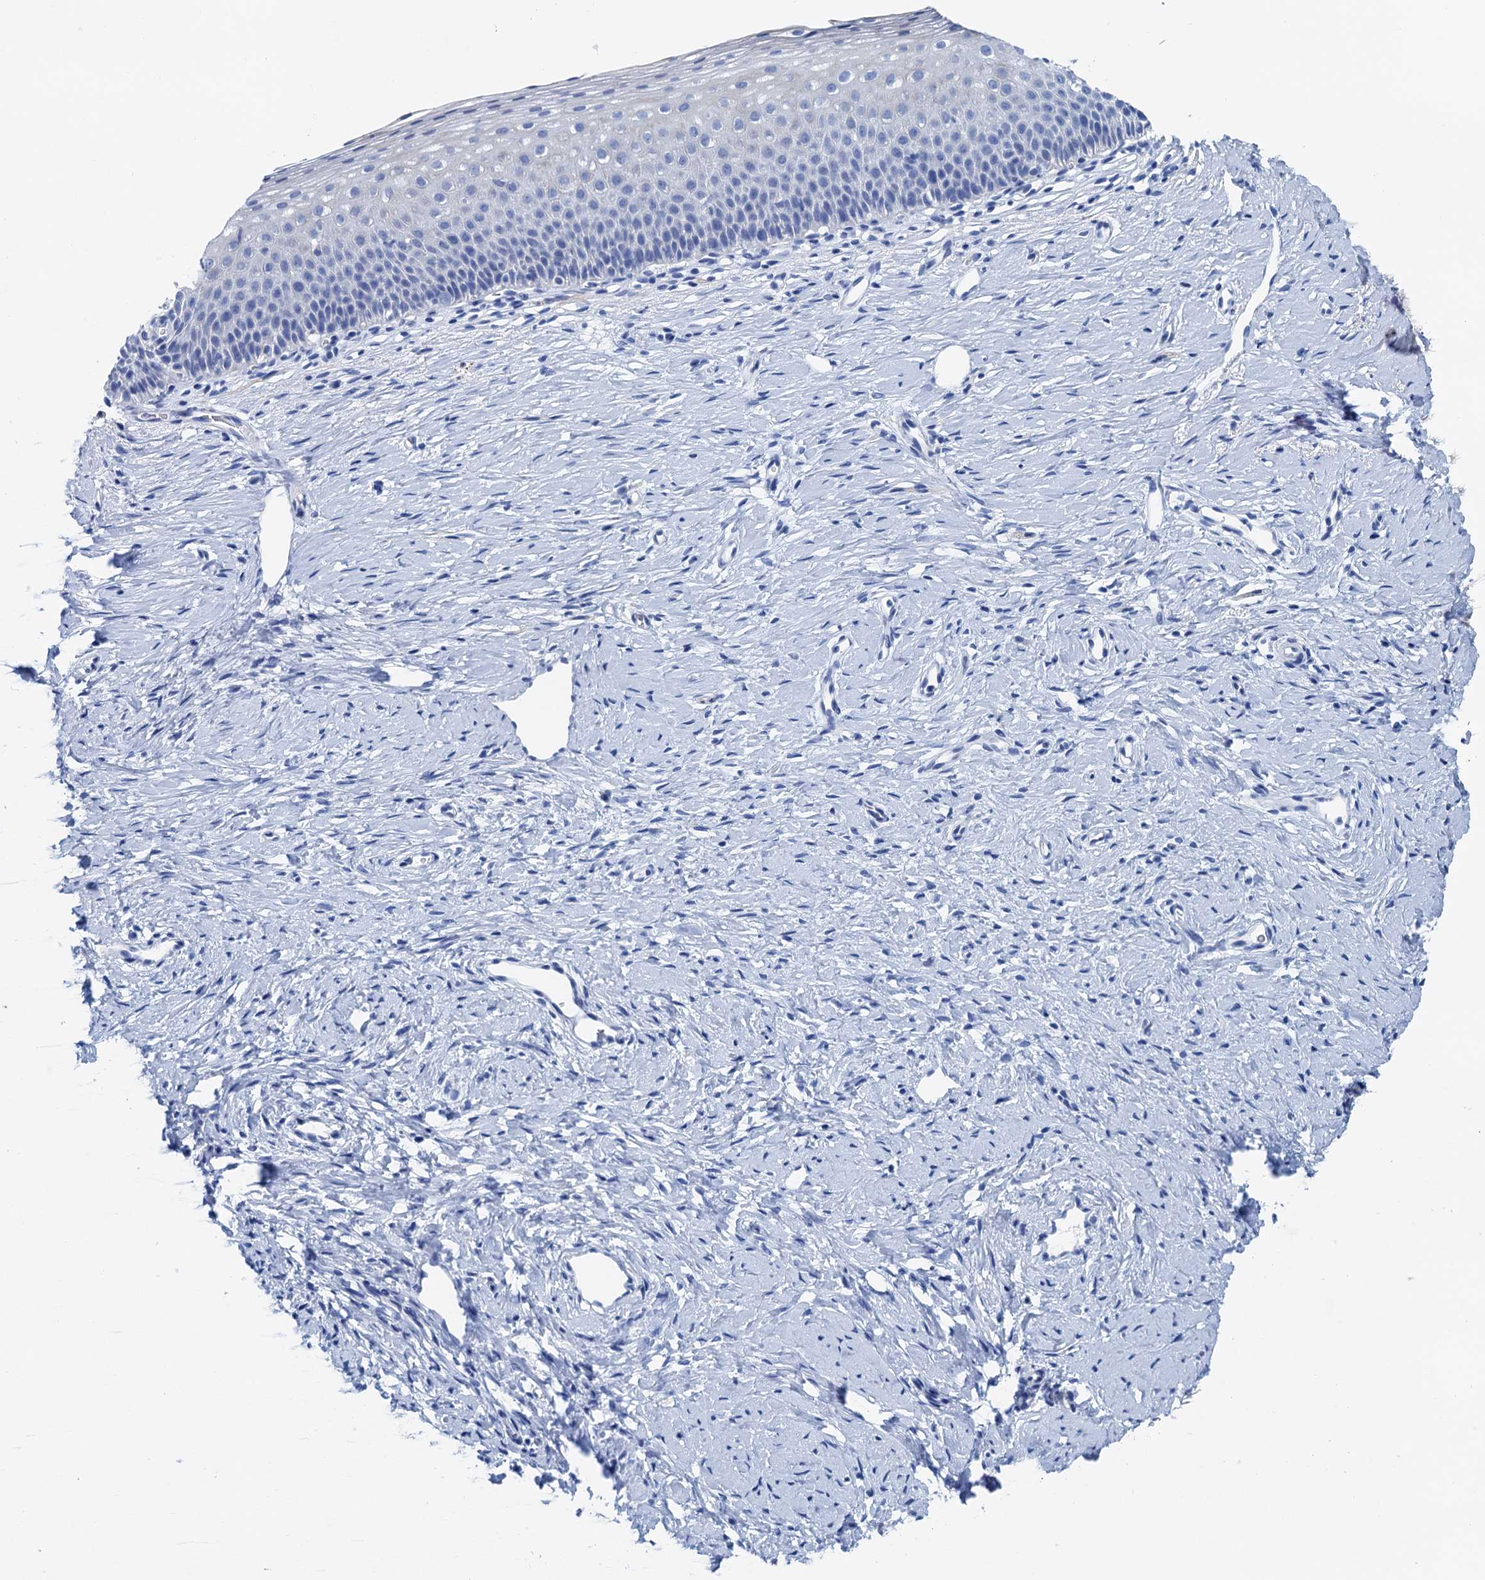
{"staining": {"intensity": "negative", "quantity": "none", "location": "none"}, "tissue": "cervix", "cell_type": "Glandular cells", "image_type": "normal", "snomed": [{"axis": "morphology", "description": "Normal tissue, NOS"}, {"axis": "topography", "description": "Cervix"}], "caption": "Glandular cells are negative for protein expression in normal human cervix. (Immunohistochemistry (ihc), brightfield microscopy, high magnification).", "gene": "NLRP10", "patient": {"sex": "female", "age": 36}}